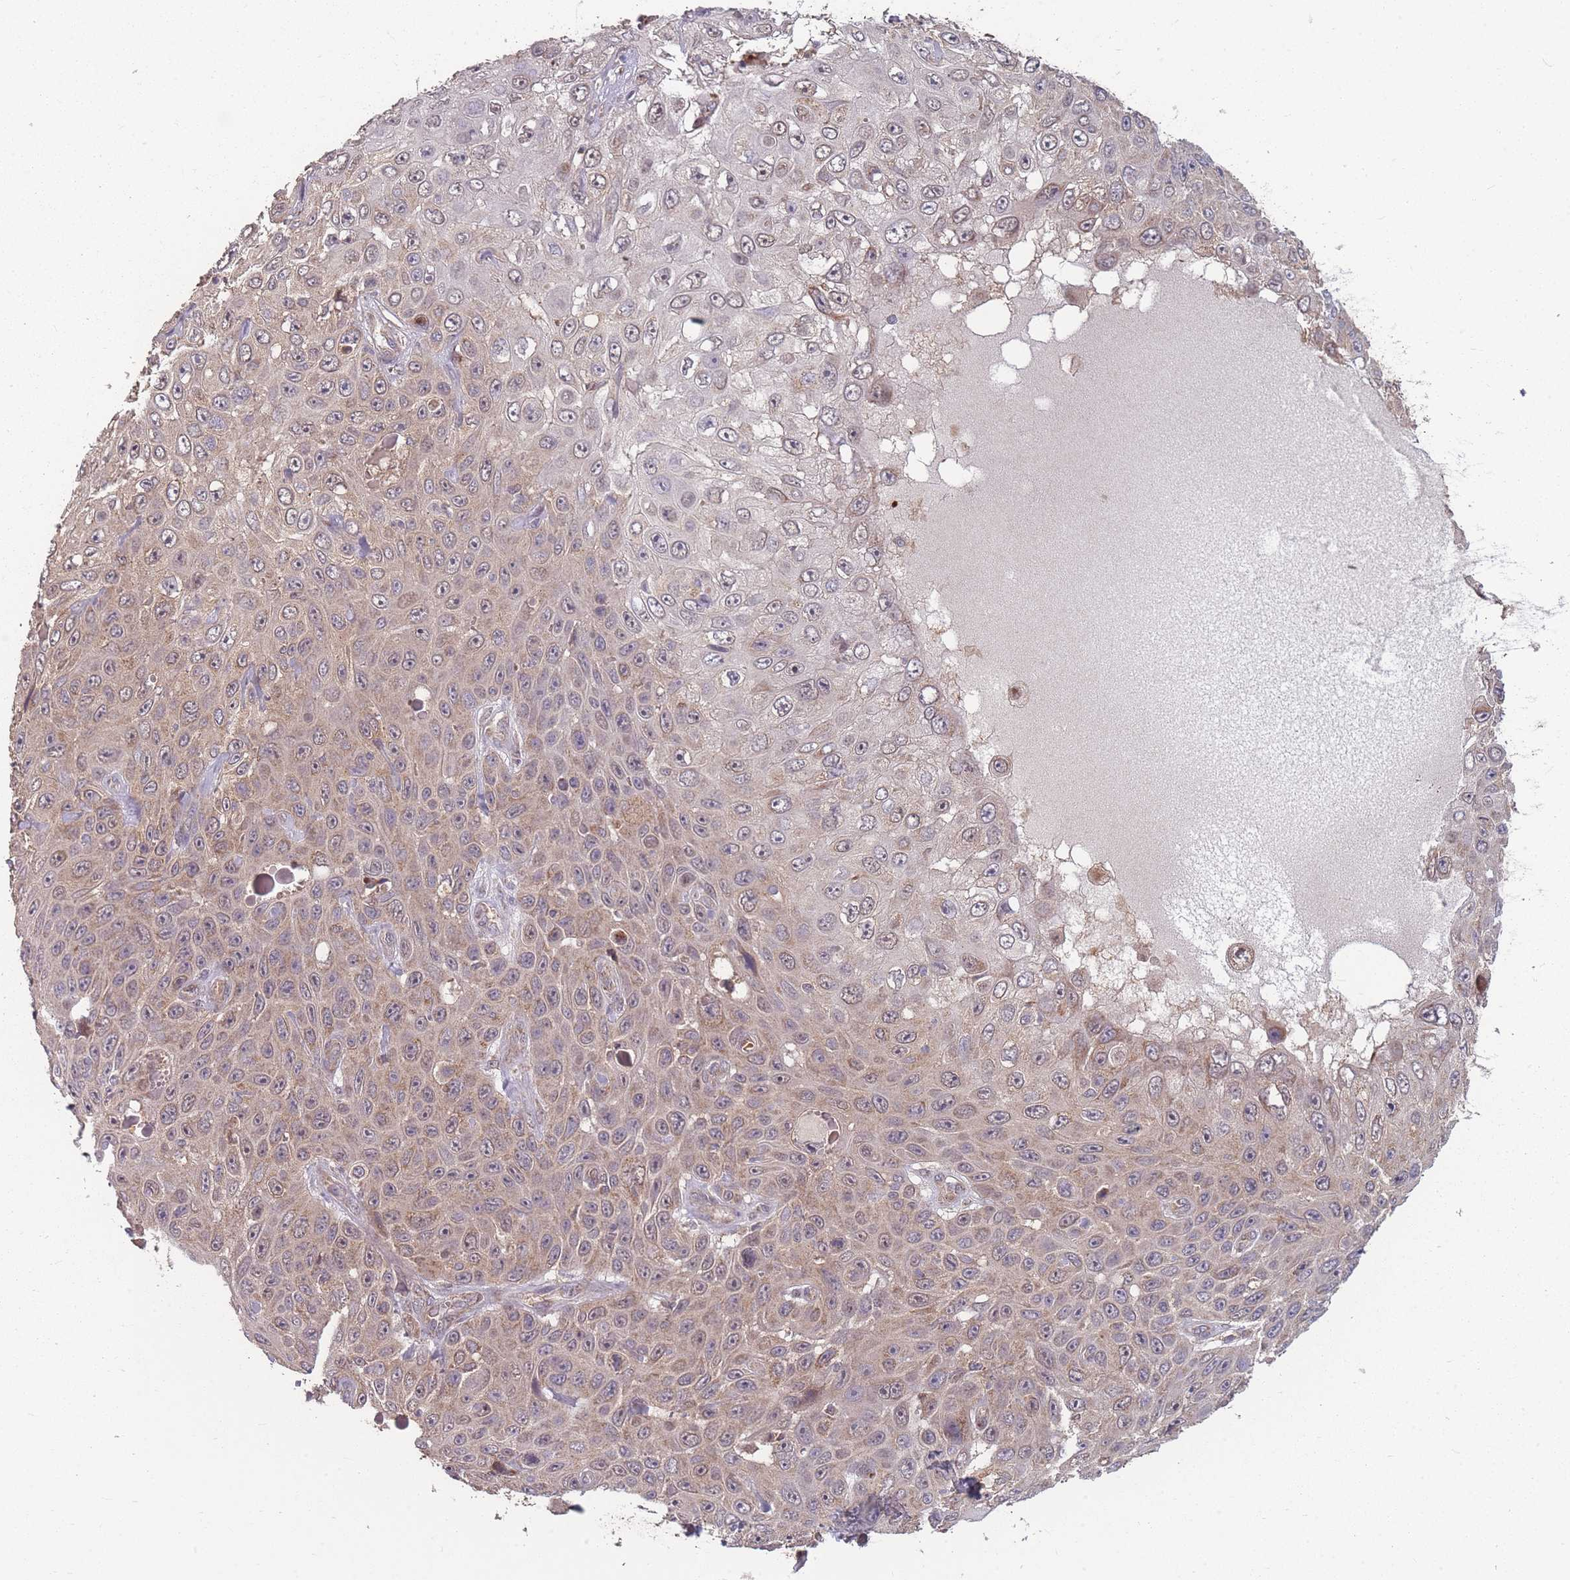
{"staining": {"intensity": "weak", "quantity": "25%-75%", "location": "cytoplasmic/membranous"}, "tissue": "skin cancer", "cell_type": "Tumor cells", "image_type": "cancer", "snomed": [{"axis": "morphology", "description": "Squamous cell carcinoma, NOS"}, {"axis": "topography", "description": "Skin"}], "caption": "Skin cancer (squamous cell carcinoma) tissue shows weak cytoplasmic/membranous positivity in about 25%-75% of tumor cells", "gene": "SLC35B4", "patient": {"sex": "male", "age": 82}}